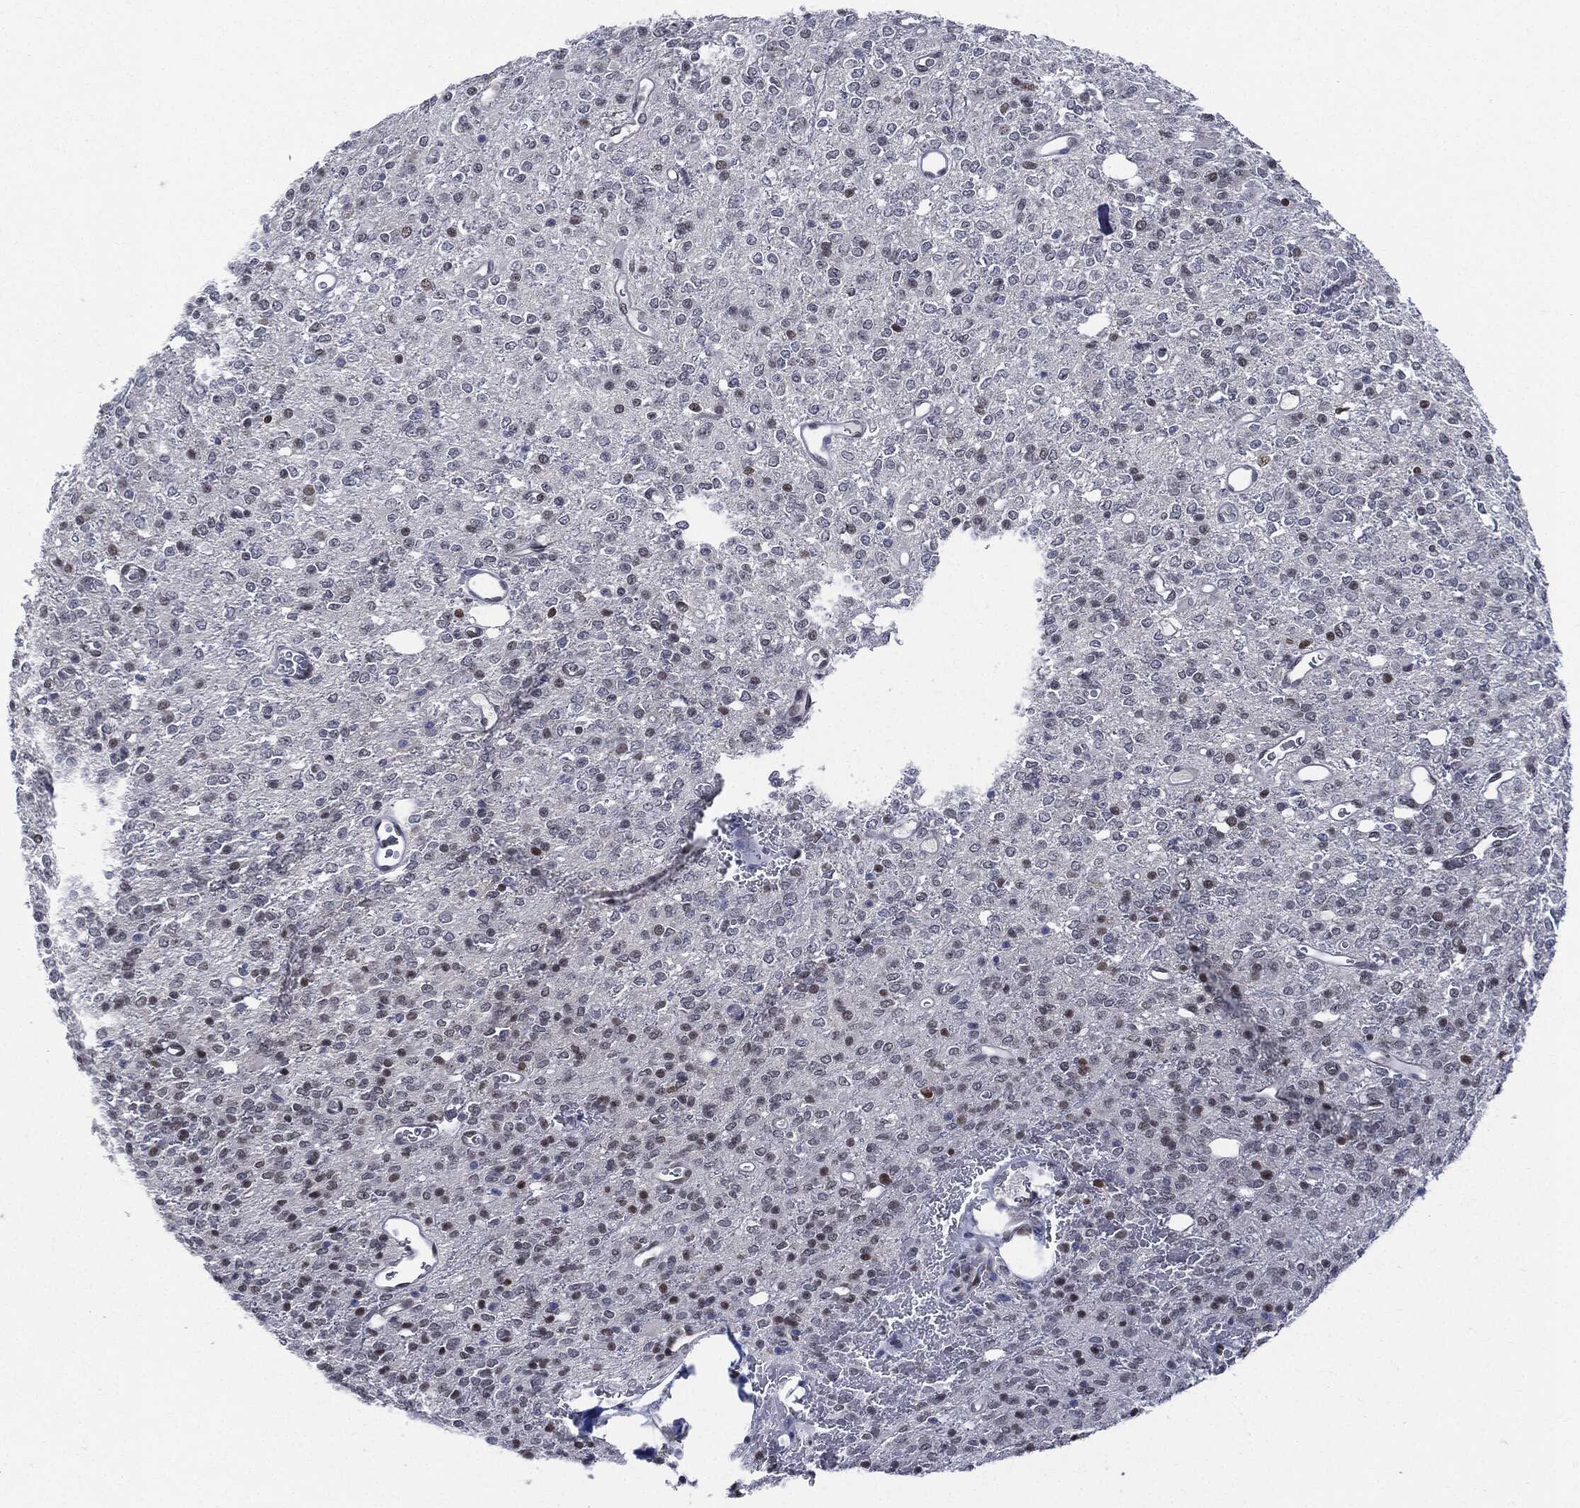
{"staining": {"intensity": "weak", "quantity": "<25%", "location": "nuclear"}, "tissue": "glioma", "cell_type": "Tumor cells", "image_type": "cancer", "snomed": [{"axis": "morphology", "description": "Glioma, malignant, Low grade"}, {"axis": "topography", "description": "Brain"}], "caption": "A micrograph of malignant glioma (low-grade) stained for a protein reveals no brown staining in tumor cells.", "gene": "PCNA", "patient": {"sex": "female", "age": 45}}